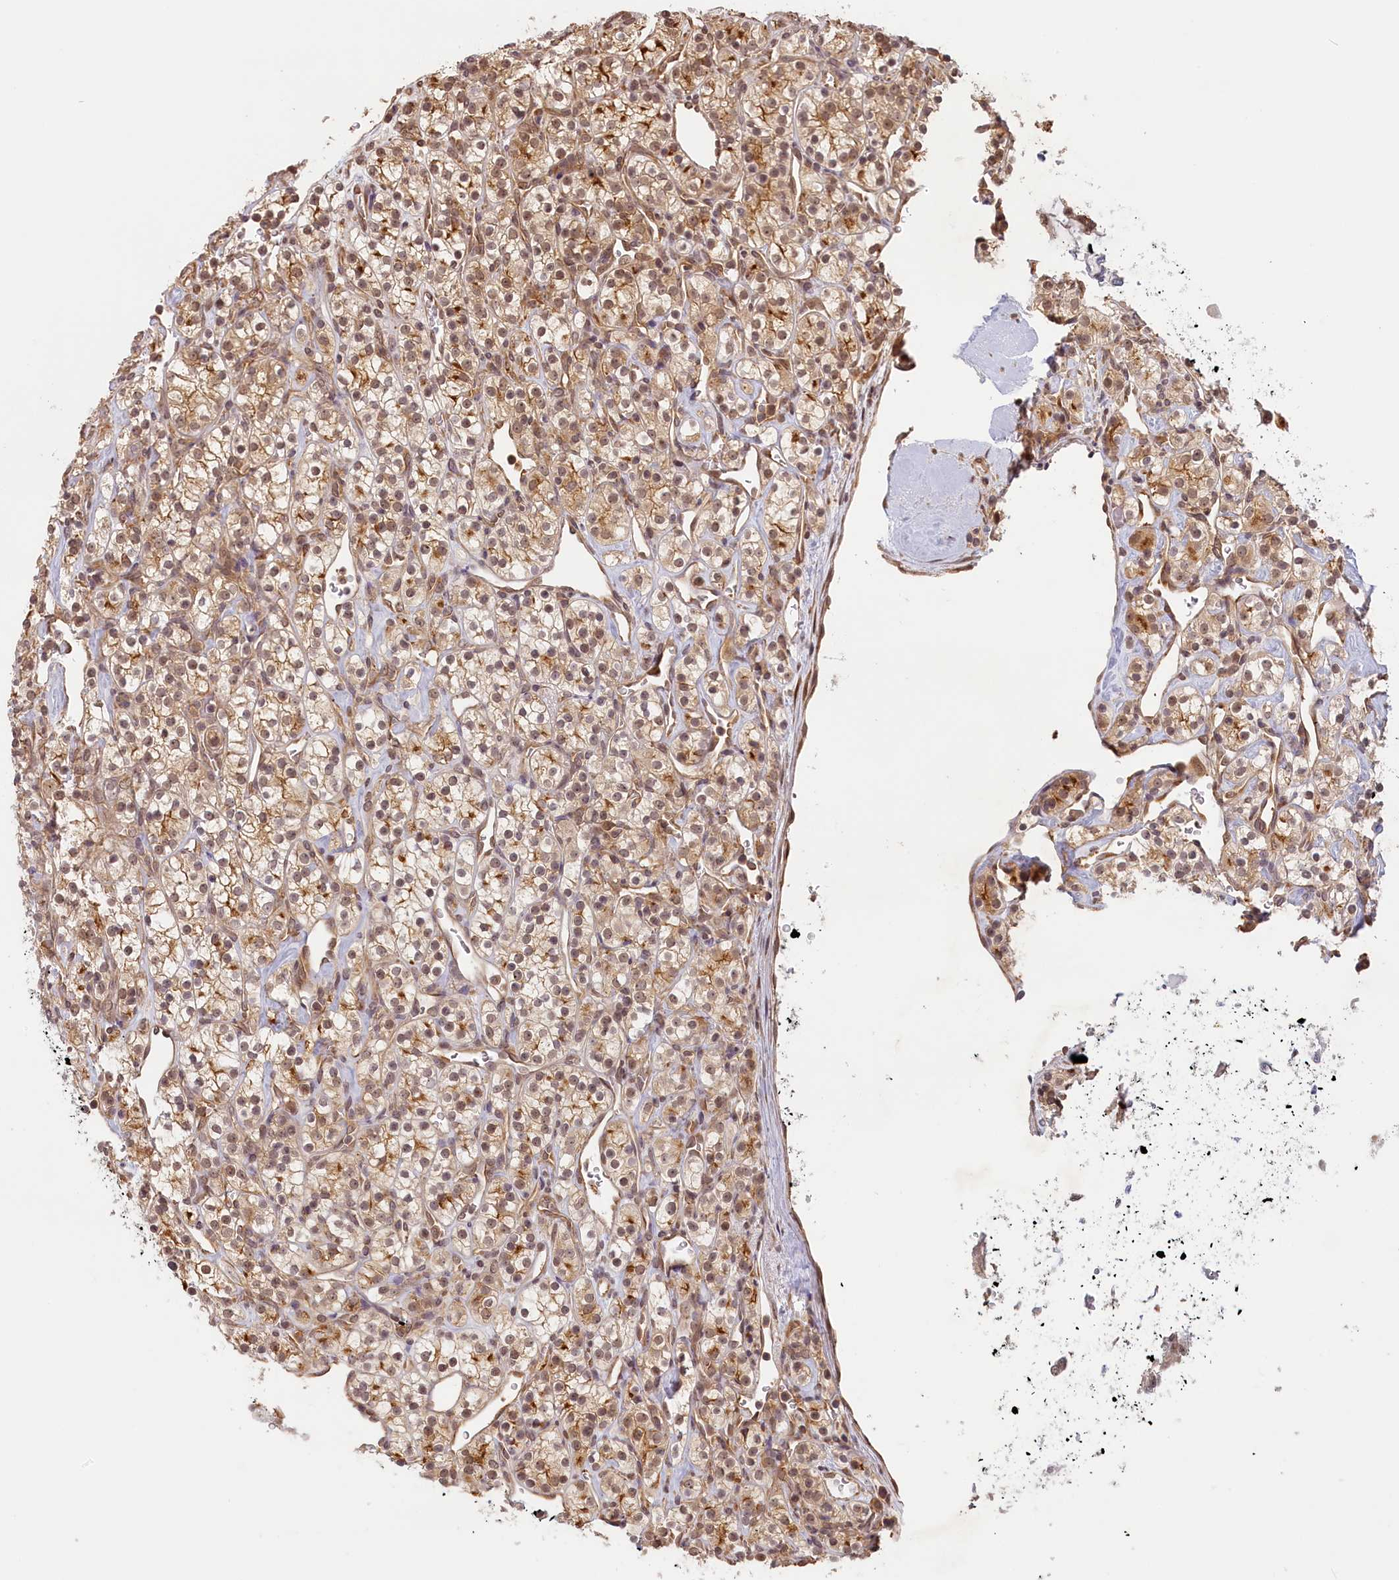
{"staining": {"intensity": "moderate", "quantity": ">75%", "location": "cytoplasmic/membranous,nuclear"}, "tissue": "renal cancer", "cell_type": "Tumor cells", "image_type": "cancer", "snomed": [{"axis": "morphology", "description": "Adenocarcinoma, NOS"}, {"axis": "topography", "description": "Kidney"}], "caption": "Immunohistochemistry (IHC) (DAB (3,3'-diaminobenzidine)) staining of renal adenocarcinoma shows moderate cytoplasmic/membranous and nuclear protein positivity in about >75% of tumor cells.", "gene": "C19orf44", "patient": {"sex": "male", "age": 77}}